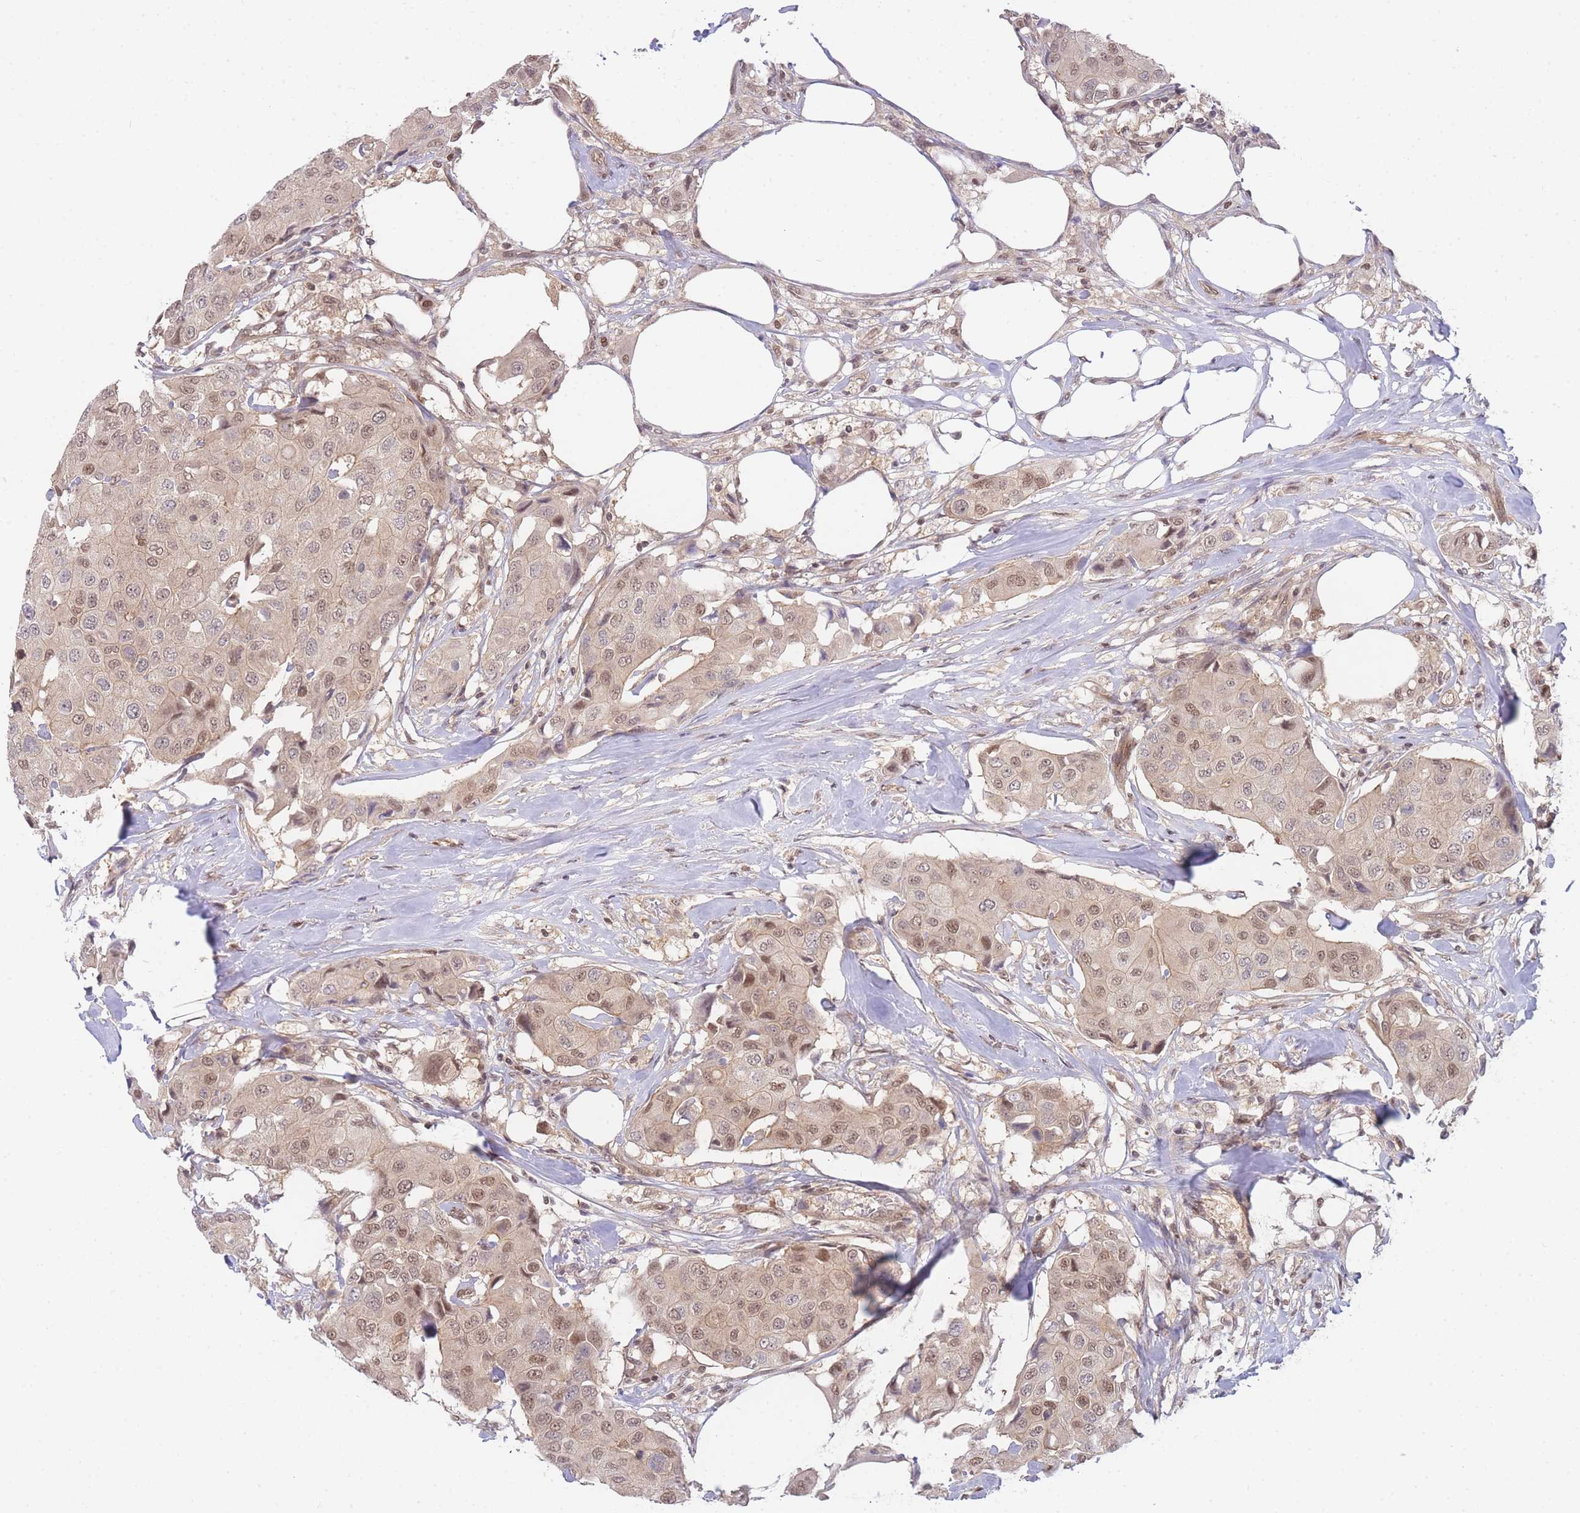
{"staining": {"intensity": "moderate", "quantity": "25%-75%", "location": "nuclear"}, "tissue": "breast cancer", "cell_type": "Tumor cells", "image_type": "cancer", "snomed": [{"axis": "morphology", "description": "Duct carcinoma"}, {"axis": "topography", "description": "Breast"}], "caption": "Human intraductal carcinoma (breast) stained with a protein marker reveals moderate staining in tumor cells.", "gene": "KIAA1191", "patient": {"sex": "female", "age": 80}}